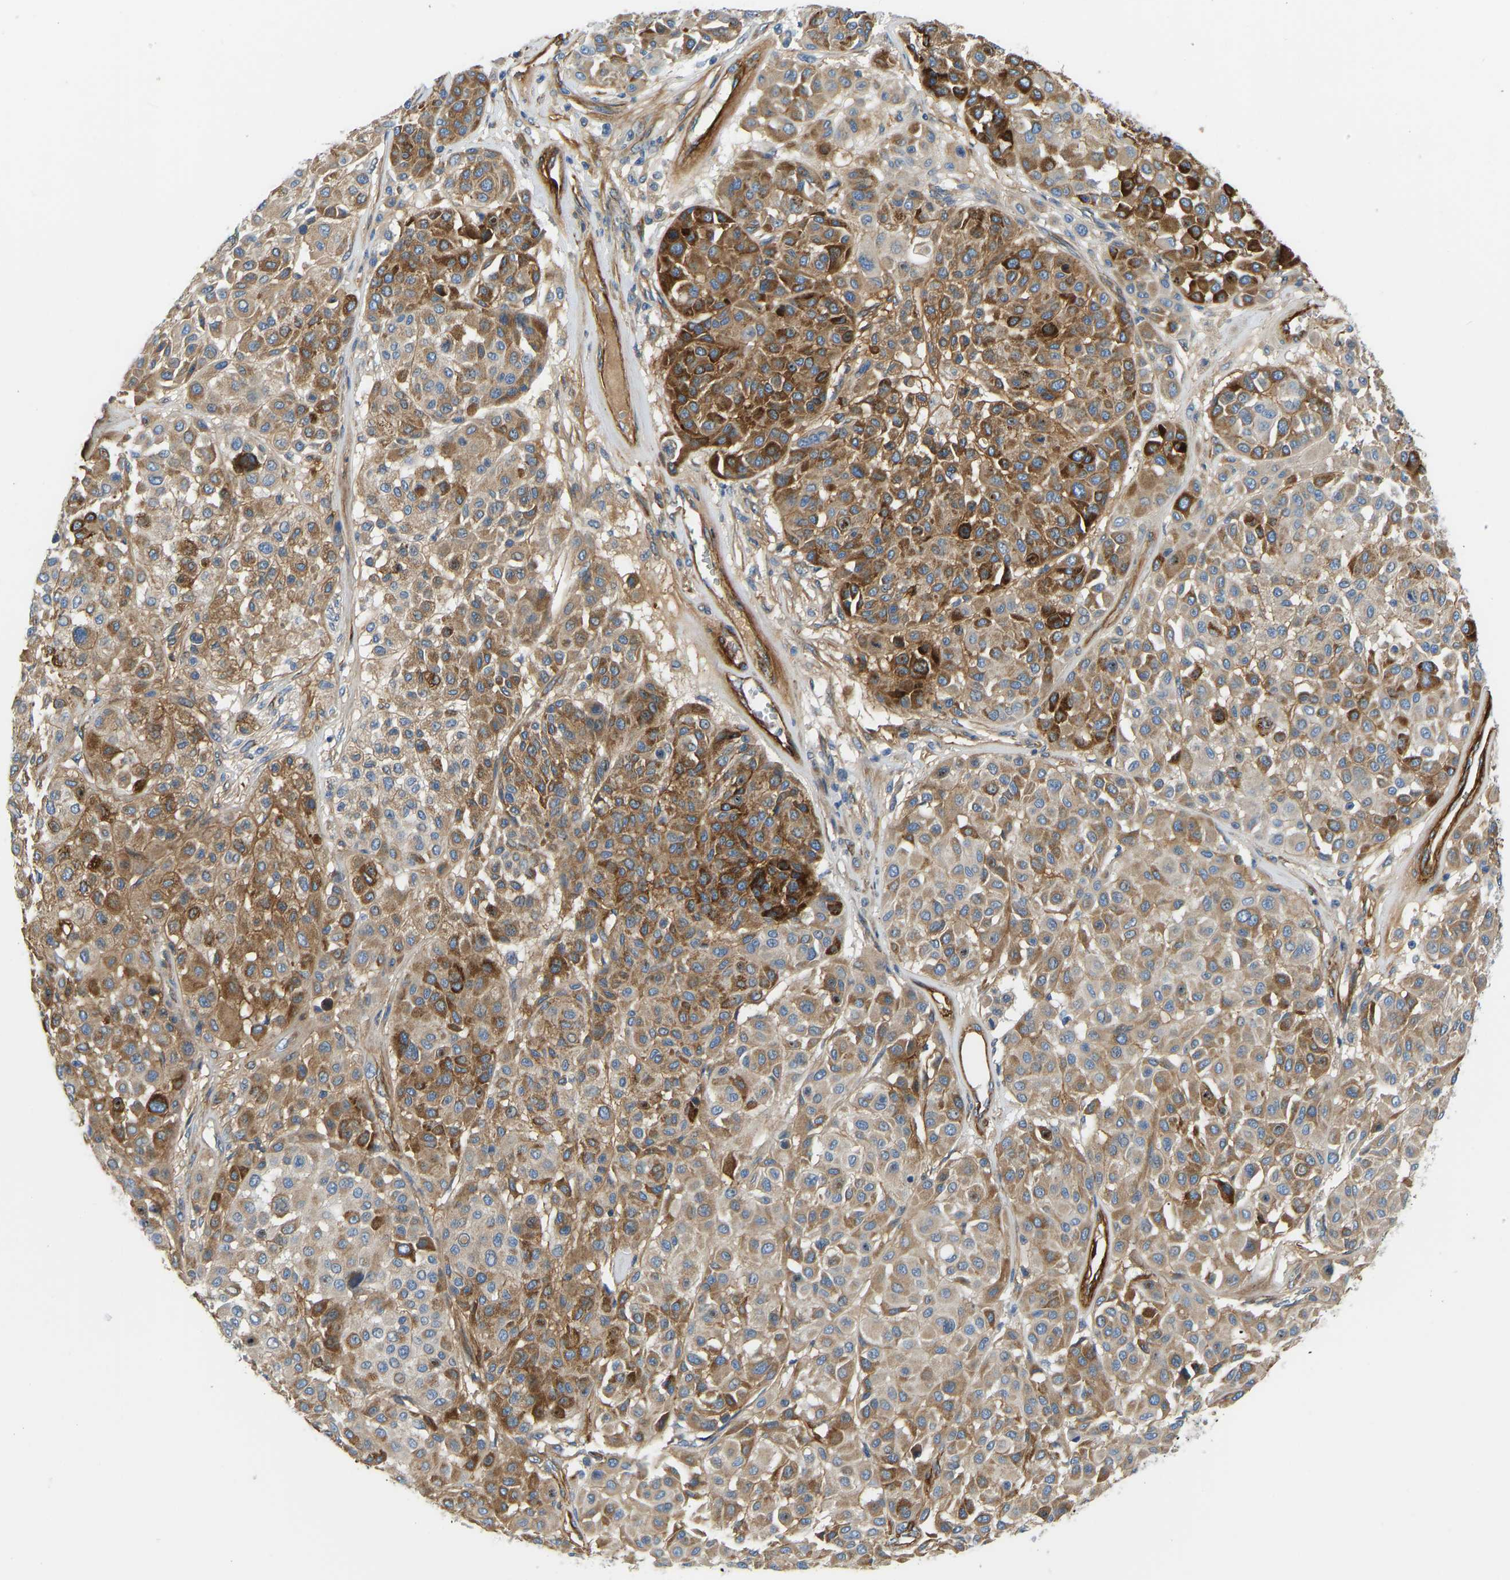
{"staining": {"intensity": "moderate", "quantity": ">75%", "location": "cytoplasmic/membranous"}, "tissue": "melanoma", "cell_type": "Tumor cells", "image_type": "cancer", "snomed": [{"axis": "morphology", "description": "Malignant melanoma, Metastatic site"}, {"axis": "topography", "description": "Soft tissue"}], "caption": "A medium amount of moderate cytoplasmic/membranous expression is appreciated in approximately >75% of tumor cells in malignant melanoma (metastatic site) tissue.", "gene": "COL15A1", "patient": {"sex": "male", "age": 41}}